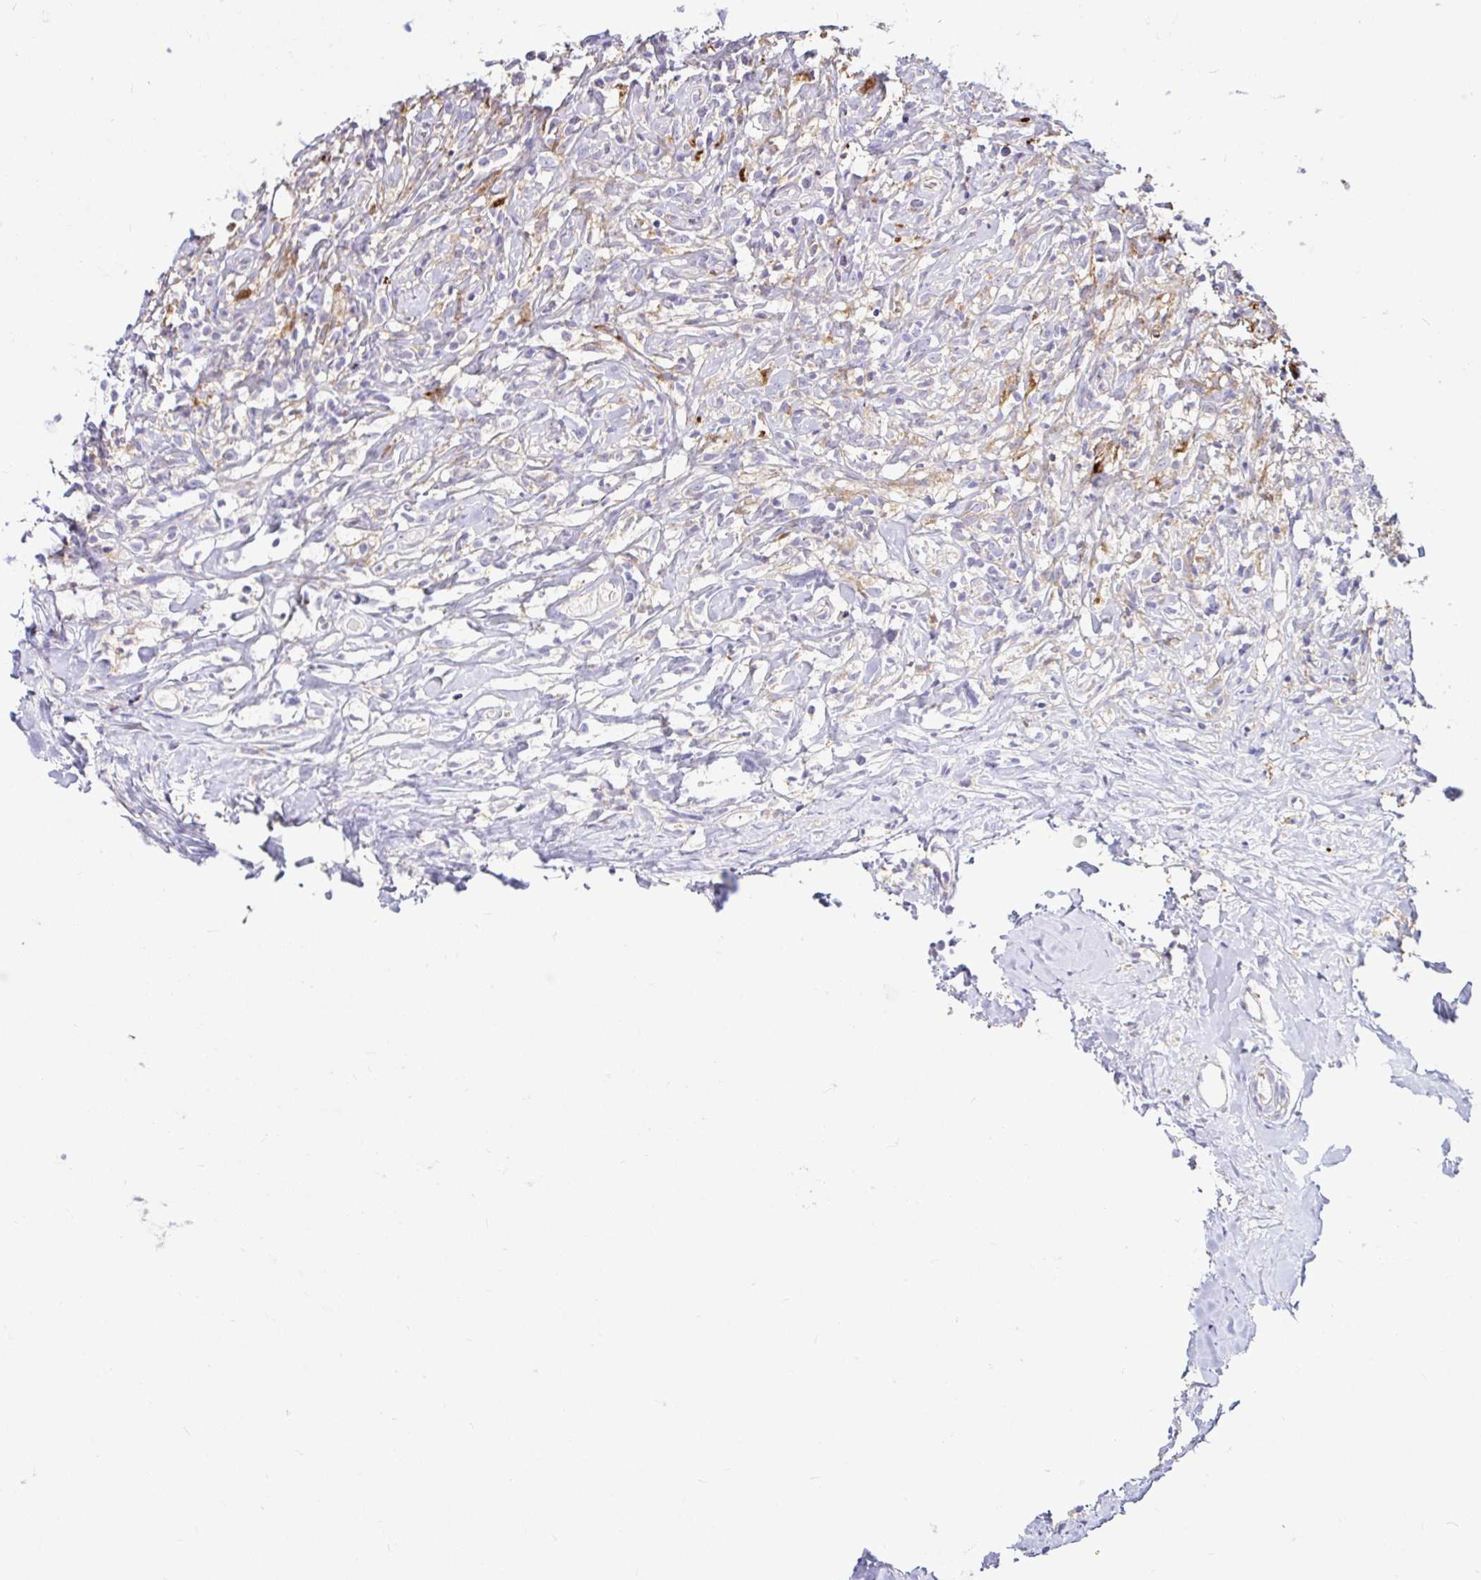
{"staining": {"intensity": "negative", "quantity": "none", "location": "none"}, "tissue": "lymphoma", "cell_type": "Tumor cells", "image_type": "cancer", "snomed": [{"axis": "morphology", "description": "Hodgkin's disease, NOS"}, {"axis": "topography", "description": "No Tissue"}], "caption": "The IHC image has no significant expression in tumor cells of Hodgkin's disease tissue. (IHC, brightfield microscopy, high magnification).", "gene": "FUCA1", "patient": {"sex": "female", "age": 21}}